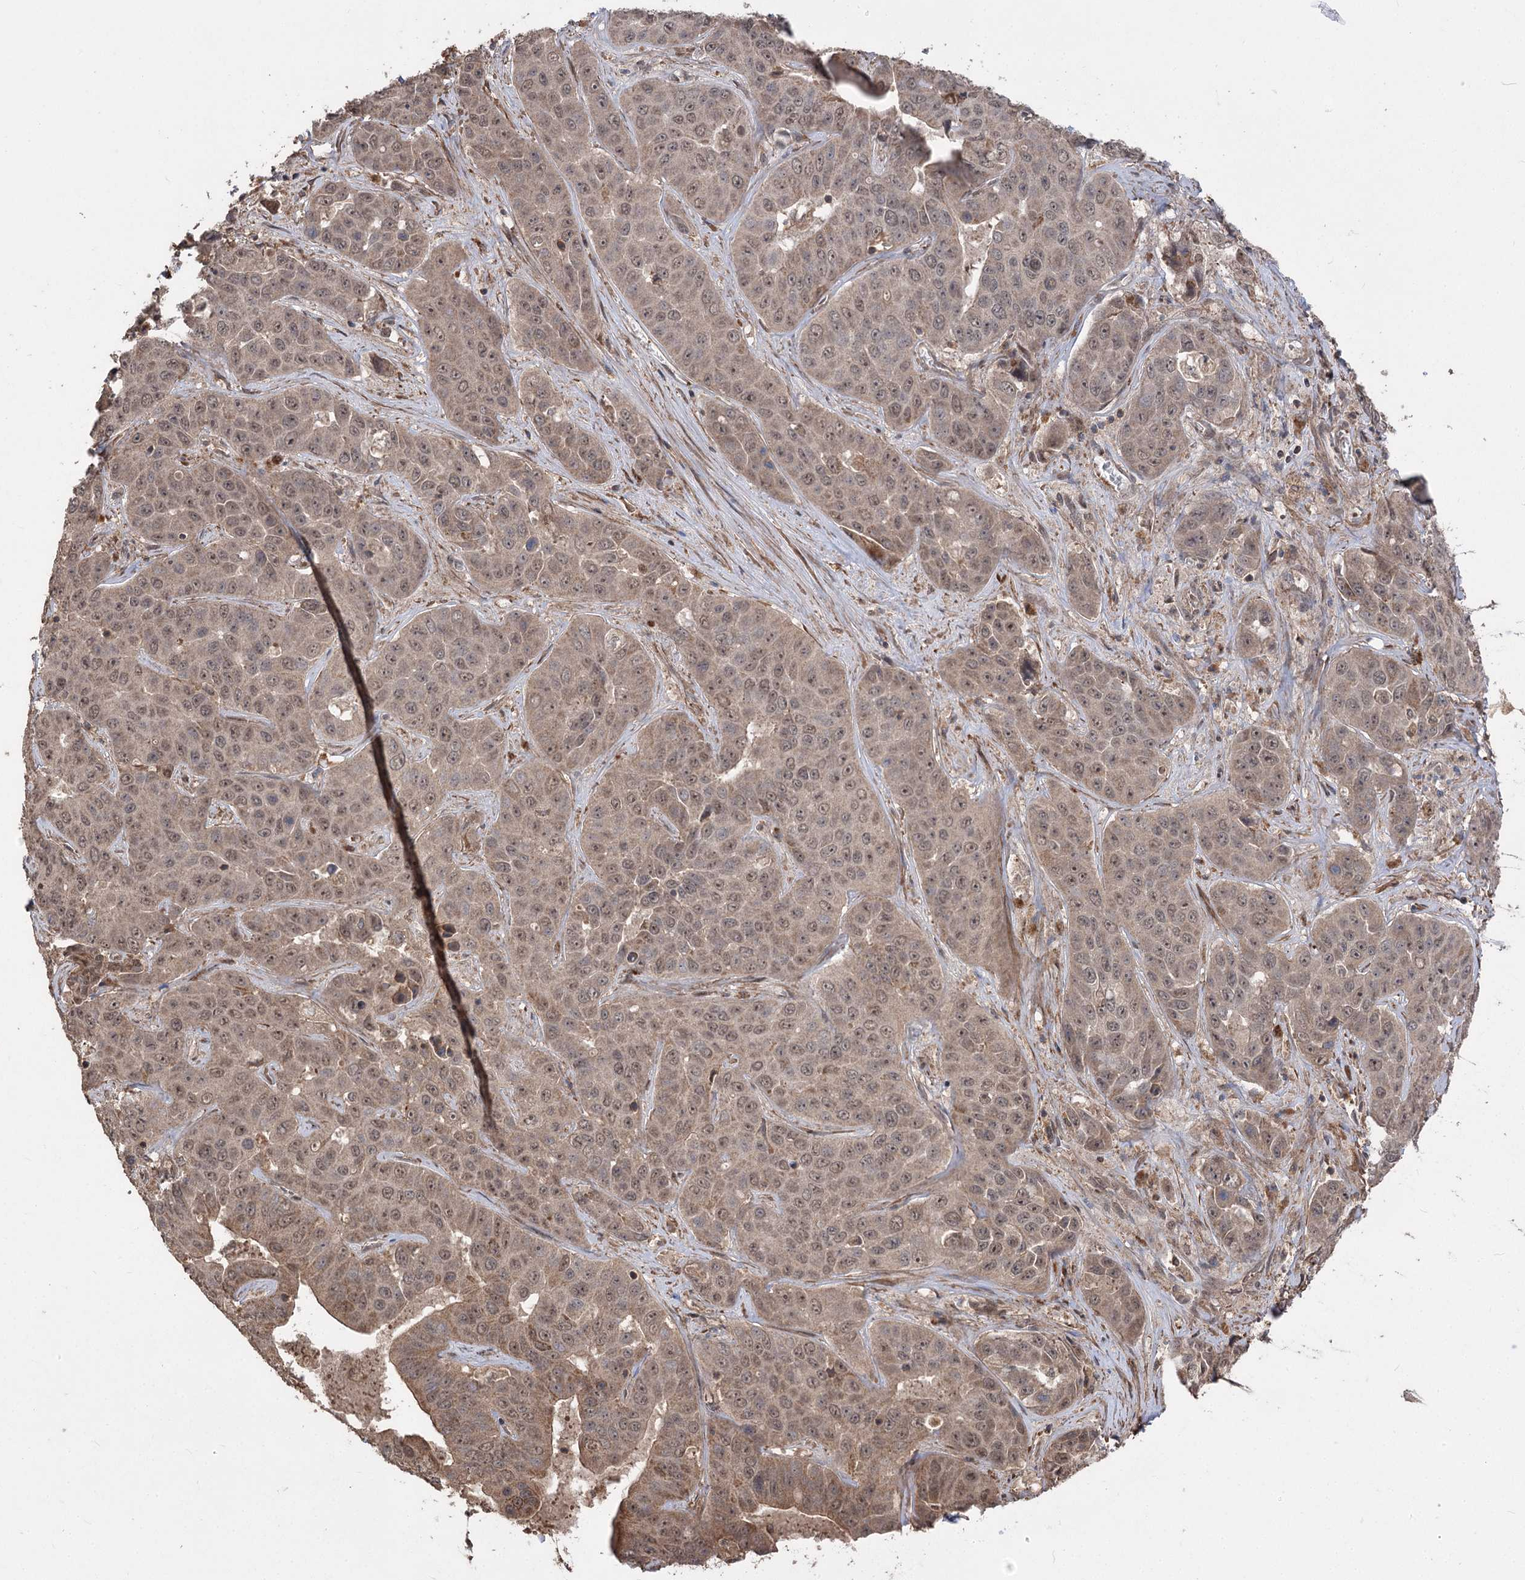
{"staining": {"intensity": "moderate", "quantity": ">75%", "location": "cytoplasmic/membranous,nuclear"}, "tissue": "liver cancer", "cell_type": "Tumor cells", "image_type": "cancer", "snomed": [{"axis": "morphology", "description": "Cholangiocarcinoma"}, {"axis": "topography", "description": "Liver"}], "caption": "The histopathology image exhibits immunohistochemical staining of liver cancer (cholangiocarcinoma). There is moderate cytoplasmic/membranous and nuclear positivity is present in approximately >75% of tumor cells.", "gene": "TENM2", "patient": {"sex": "female", "age": 52}}